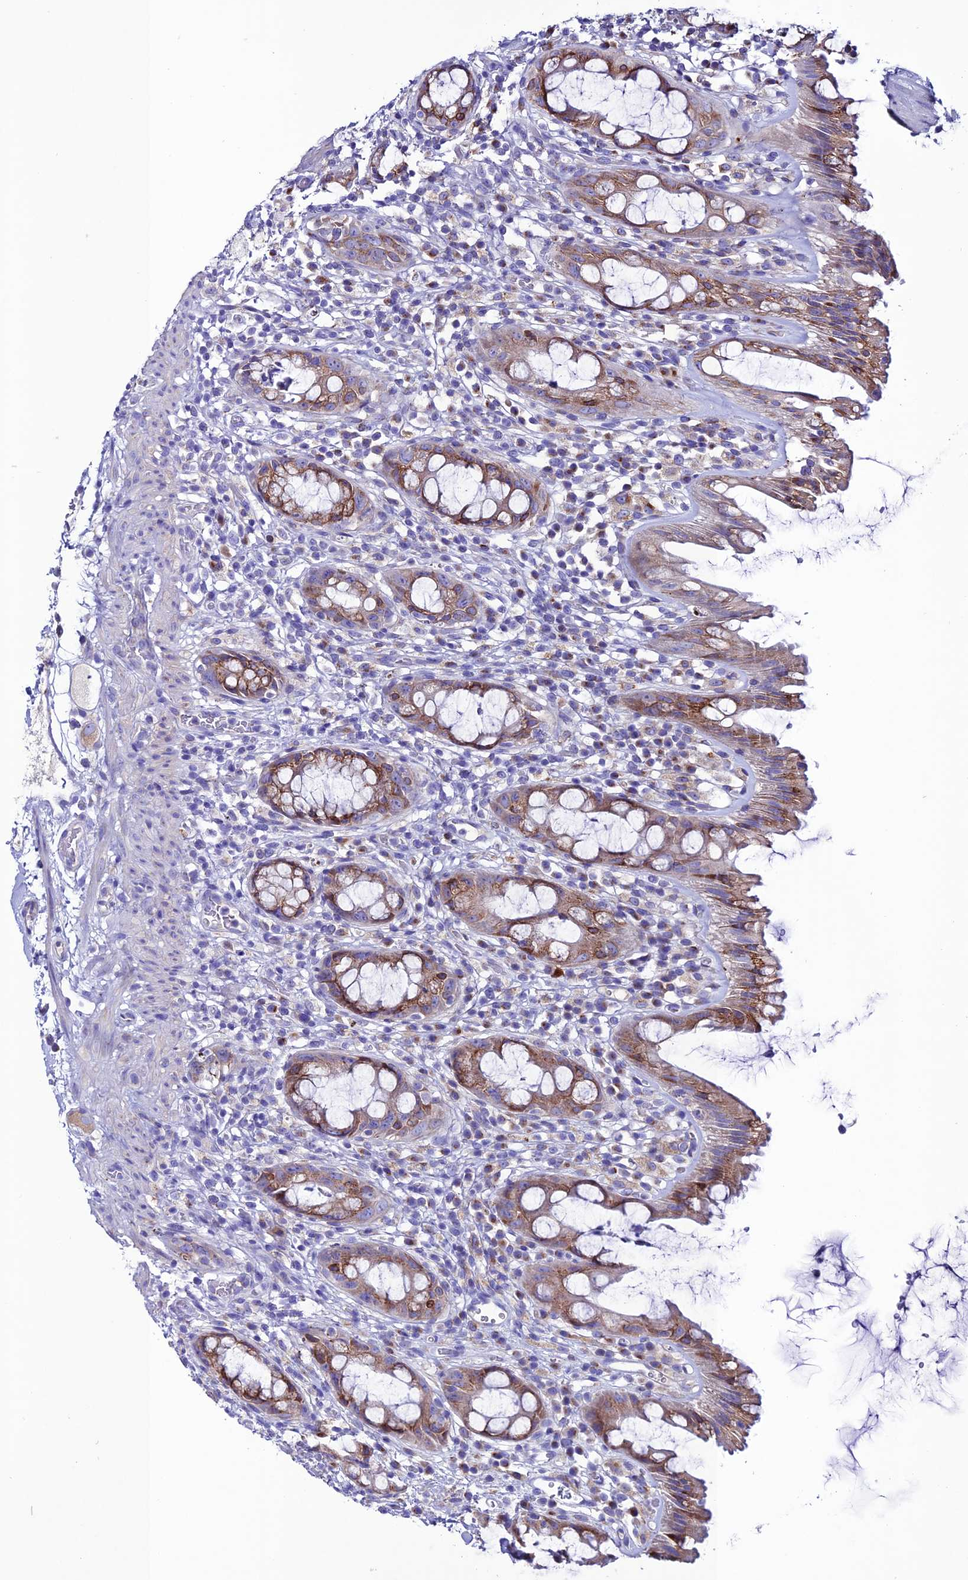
{"staining": {"intensity": "moderate", "quantity": ">75%", "location": "cytoplasmic/membranous"}, "tissue": "rectum", "cell_type": "Glandular cells", "image_type": "normal", "snomed": [{"axis": "morphology", "description": "Normal tissue, NOS"}, {"axis": "topography", "description": "Rectum"}], "caption": "The immunohistochemical stain highlights moderate cytoplasmic/membranous staining in glandular cells of normal rectum.", "gene": "OR51Q1", "patient": {"sex": "female", "age": 57}}